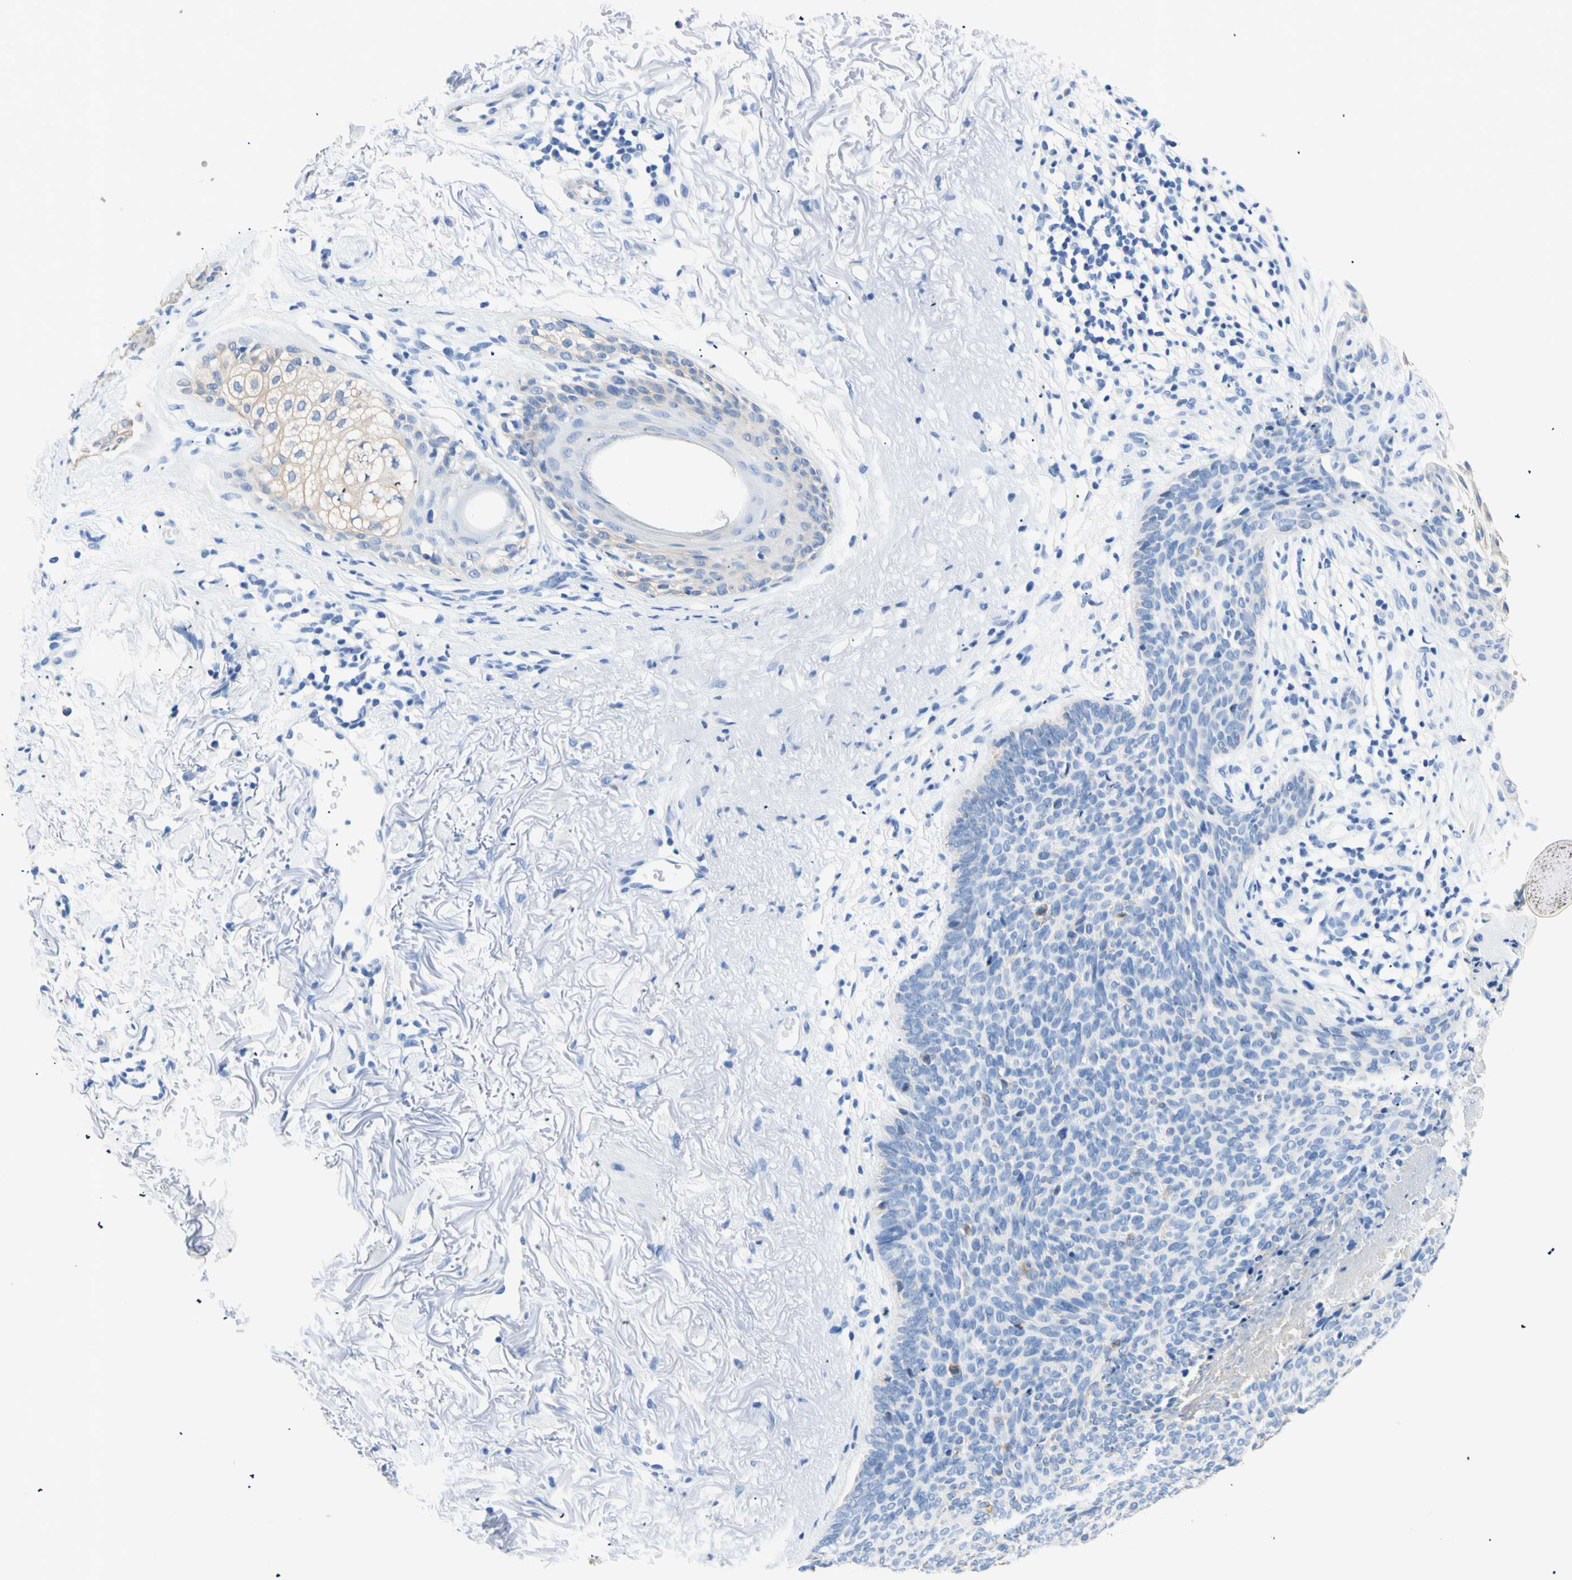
{"staining": {"intensity": "negative", "quantity": "none", "location": "none"}, "tissue": "skin cancer", "cell_type": "Tumor cells", "image_type": "cancer", "snomed": [{"axis": "morphology", "description": "Normal tissue, NOS"}, {"axis": "morphology", "description": "Basal cell carcinoma"}, {"axis": "topography", "description": "Skin"}], "caption": "There is no significant positivity in tumor cells of skin cancer (basal cell carcinoma).", "gene": "HPCA", "patient": {"sex": "female", "age": 70}}